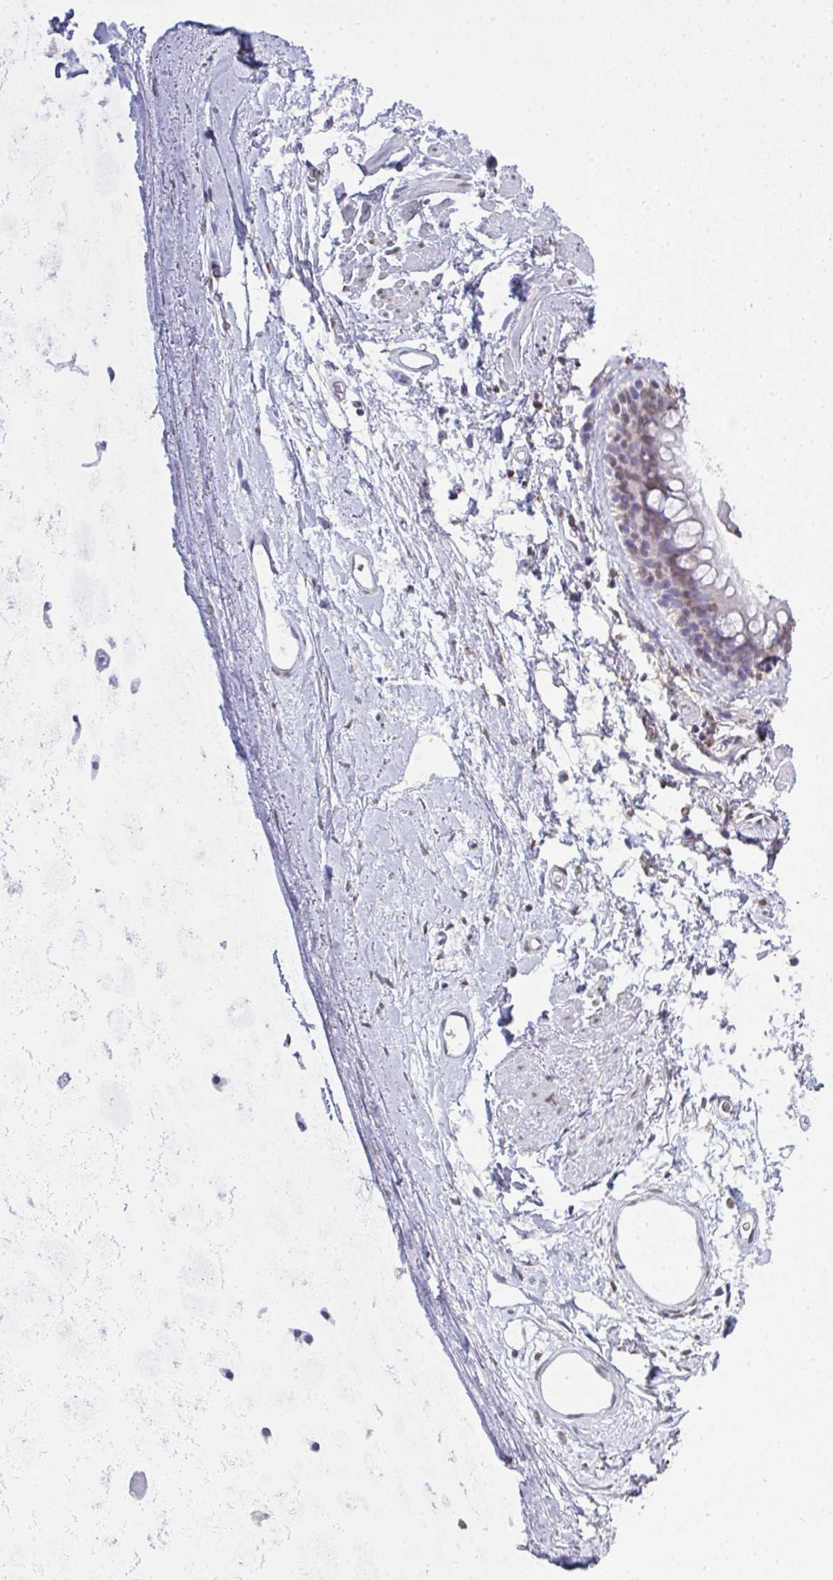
{"staining": {"intensity": "negative", "quantity": "none", "location": "none"}, "tissue": "adipose tissue", "cell_type": "Adipocytes", "image_type": "normal", "snomed": [{"axis": "morphology", "description": "Normal tissue, NOS"}, {"axis": "topography", "description": "Lymph node"}, {"axis": "topography", "description": "Cartilage tissue"}, {"axis": "topography", "description": "Bronchus"}], "caption": "Histopathology image shows no protein expression in adipocytes of normal adipose tissue.", "gene": "SEMA6B", "patient": {"sex": "female", "age": 70}}